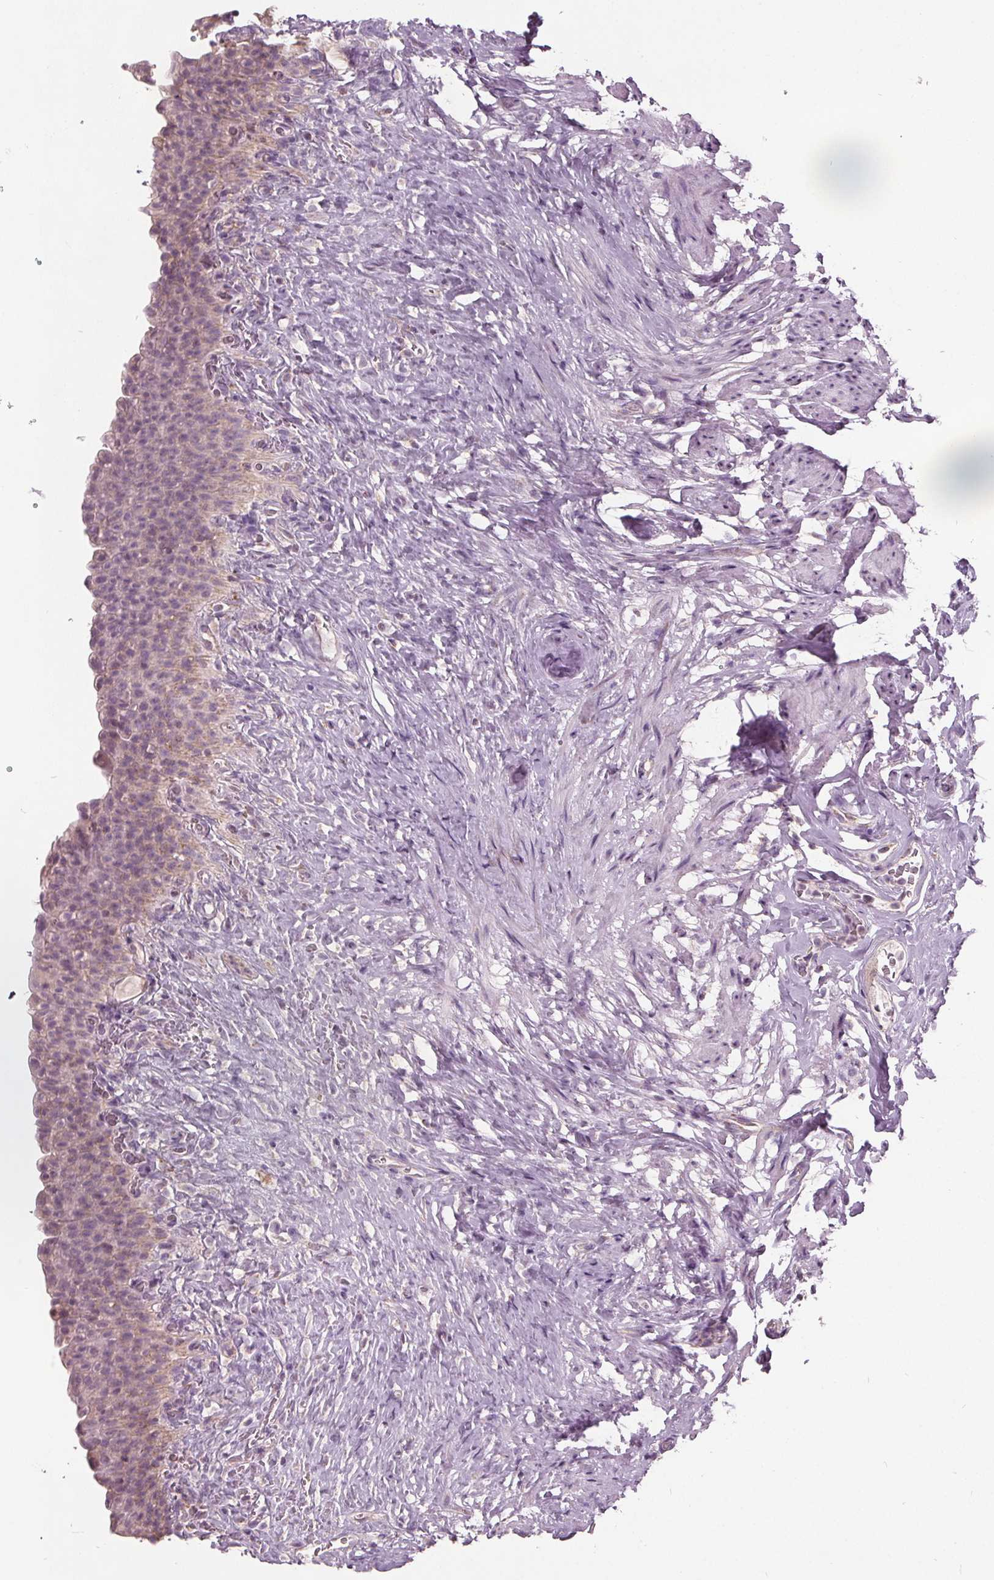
{"staining": {"intensity": "weak", "quantity": "<25%", "location": "cytoplasmic/membranous"}, "tissue": "urinary bladder", "cell_type": "Urothelial cells", "image_type": "normal", "snomed": [{"axis": "morphology", "description": "Normal tissue, NOS"}, {"axis": "topography", "description": "Urinary bladder"}, {"axis": "topography", "description": "Prostate"}], "caption": "Human urinary bladder stained for a protein using IHC exhibits no positivity in urothelial cells.", "gene": "ECI2", "patient": {"sex": "male", "age": 76}}